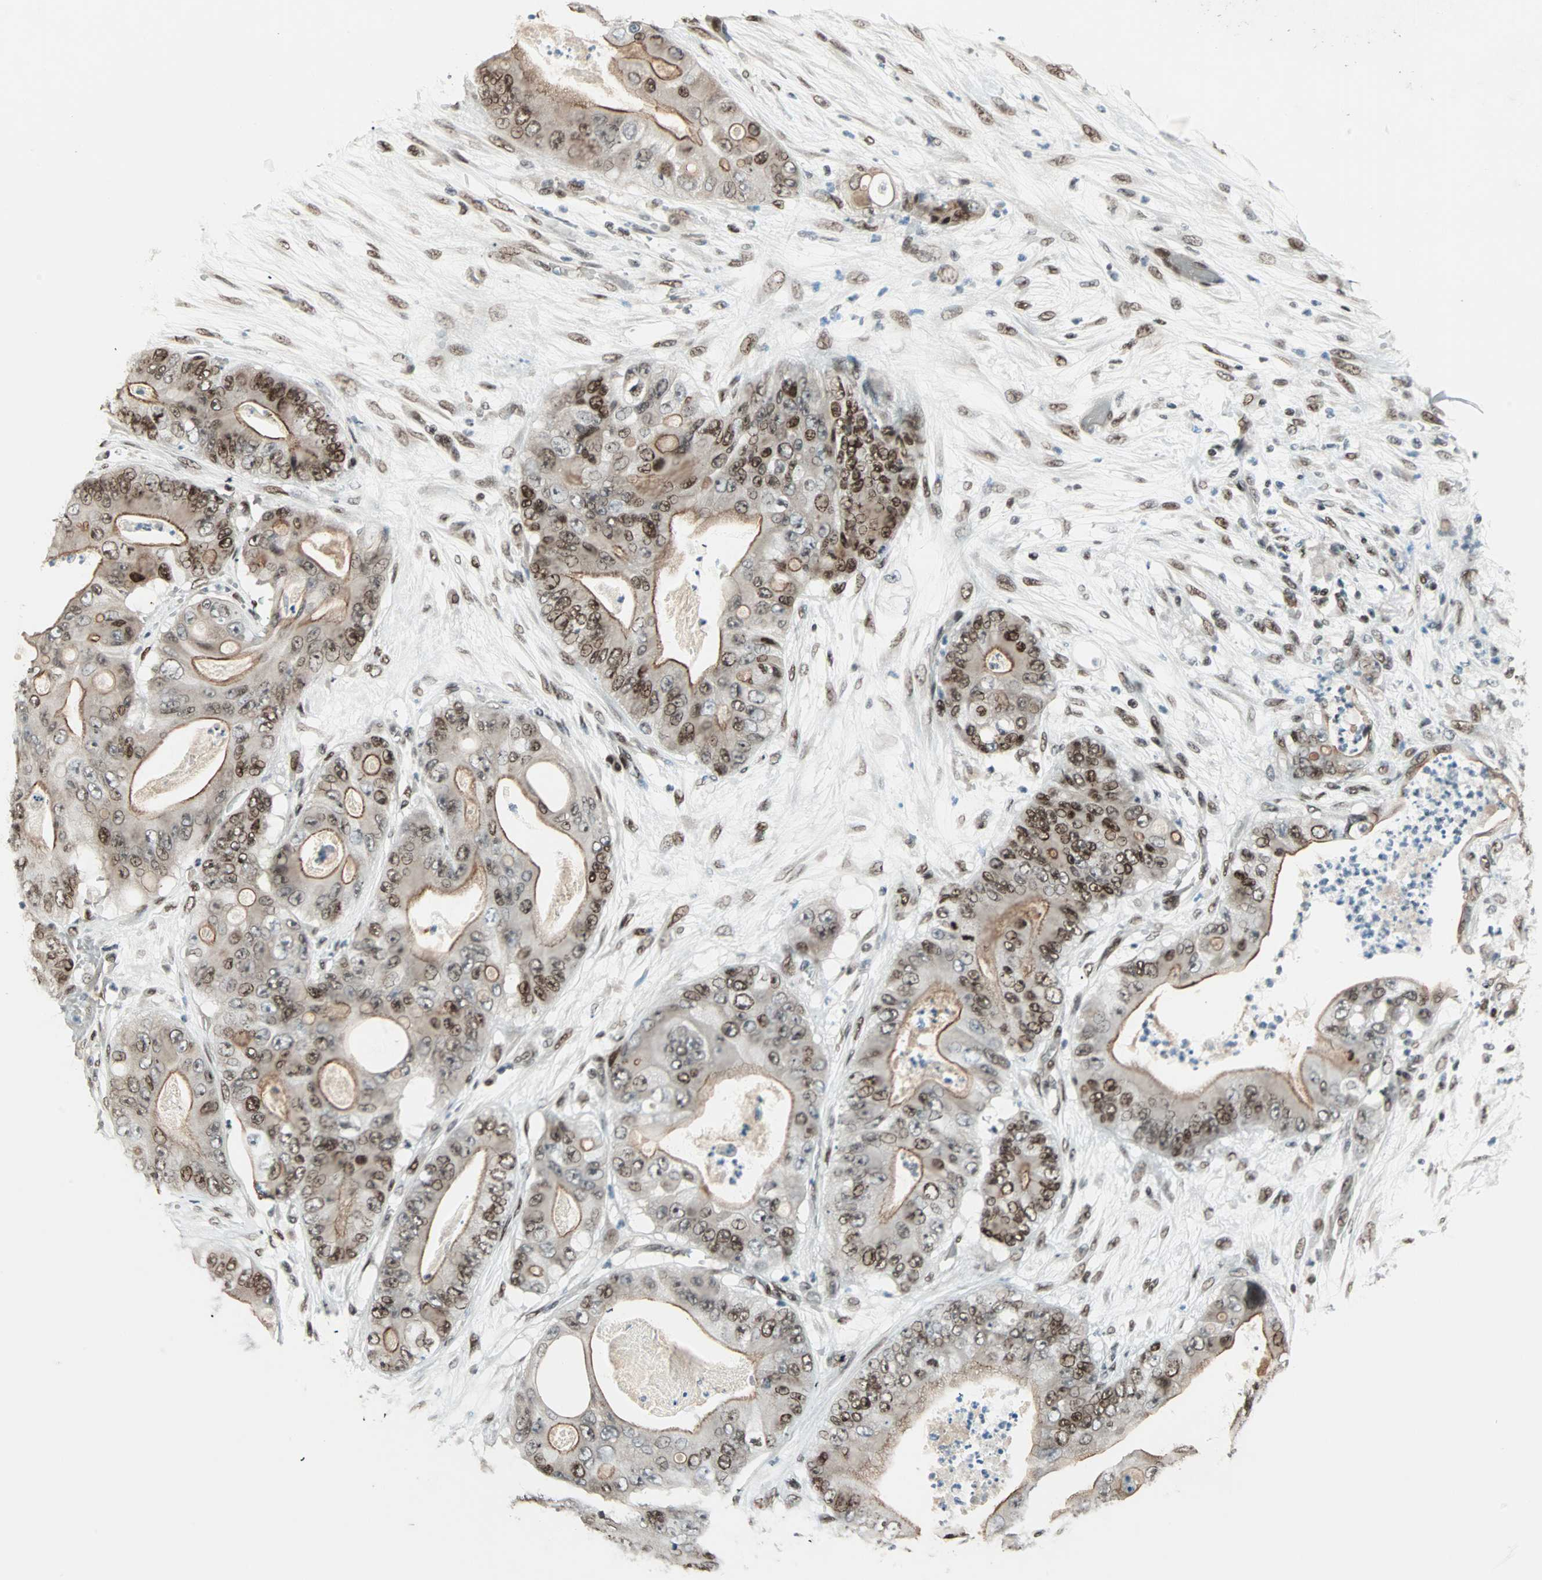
{"staining": {"intensity": "moderate", "quantity": ">75%", "location": "cytoplasmic/membranous,nuclear"}, "tissue": "stomach cancer", "cell_type": "Tumor cells", "image_type": "cancer", "snomed": [{"axis": "morphology", "description": "Adenocarcinoma, NOS"}, {"axis": "topography", "description": "Stomach"}], "caption": "The immunohistochemical stain shows moderate cytoplasmic/membranous and nuclear positivity in tumor cells of stomach cancer (adenocarcinoma) tissue.", "gene": "MDC1", "patient": {"sex": "female", "age": 73}}